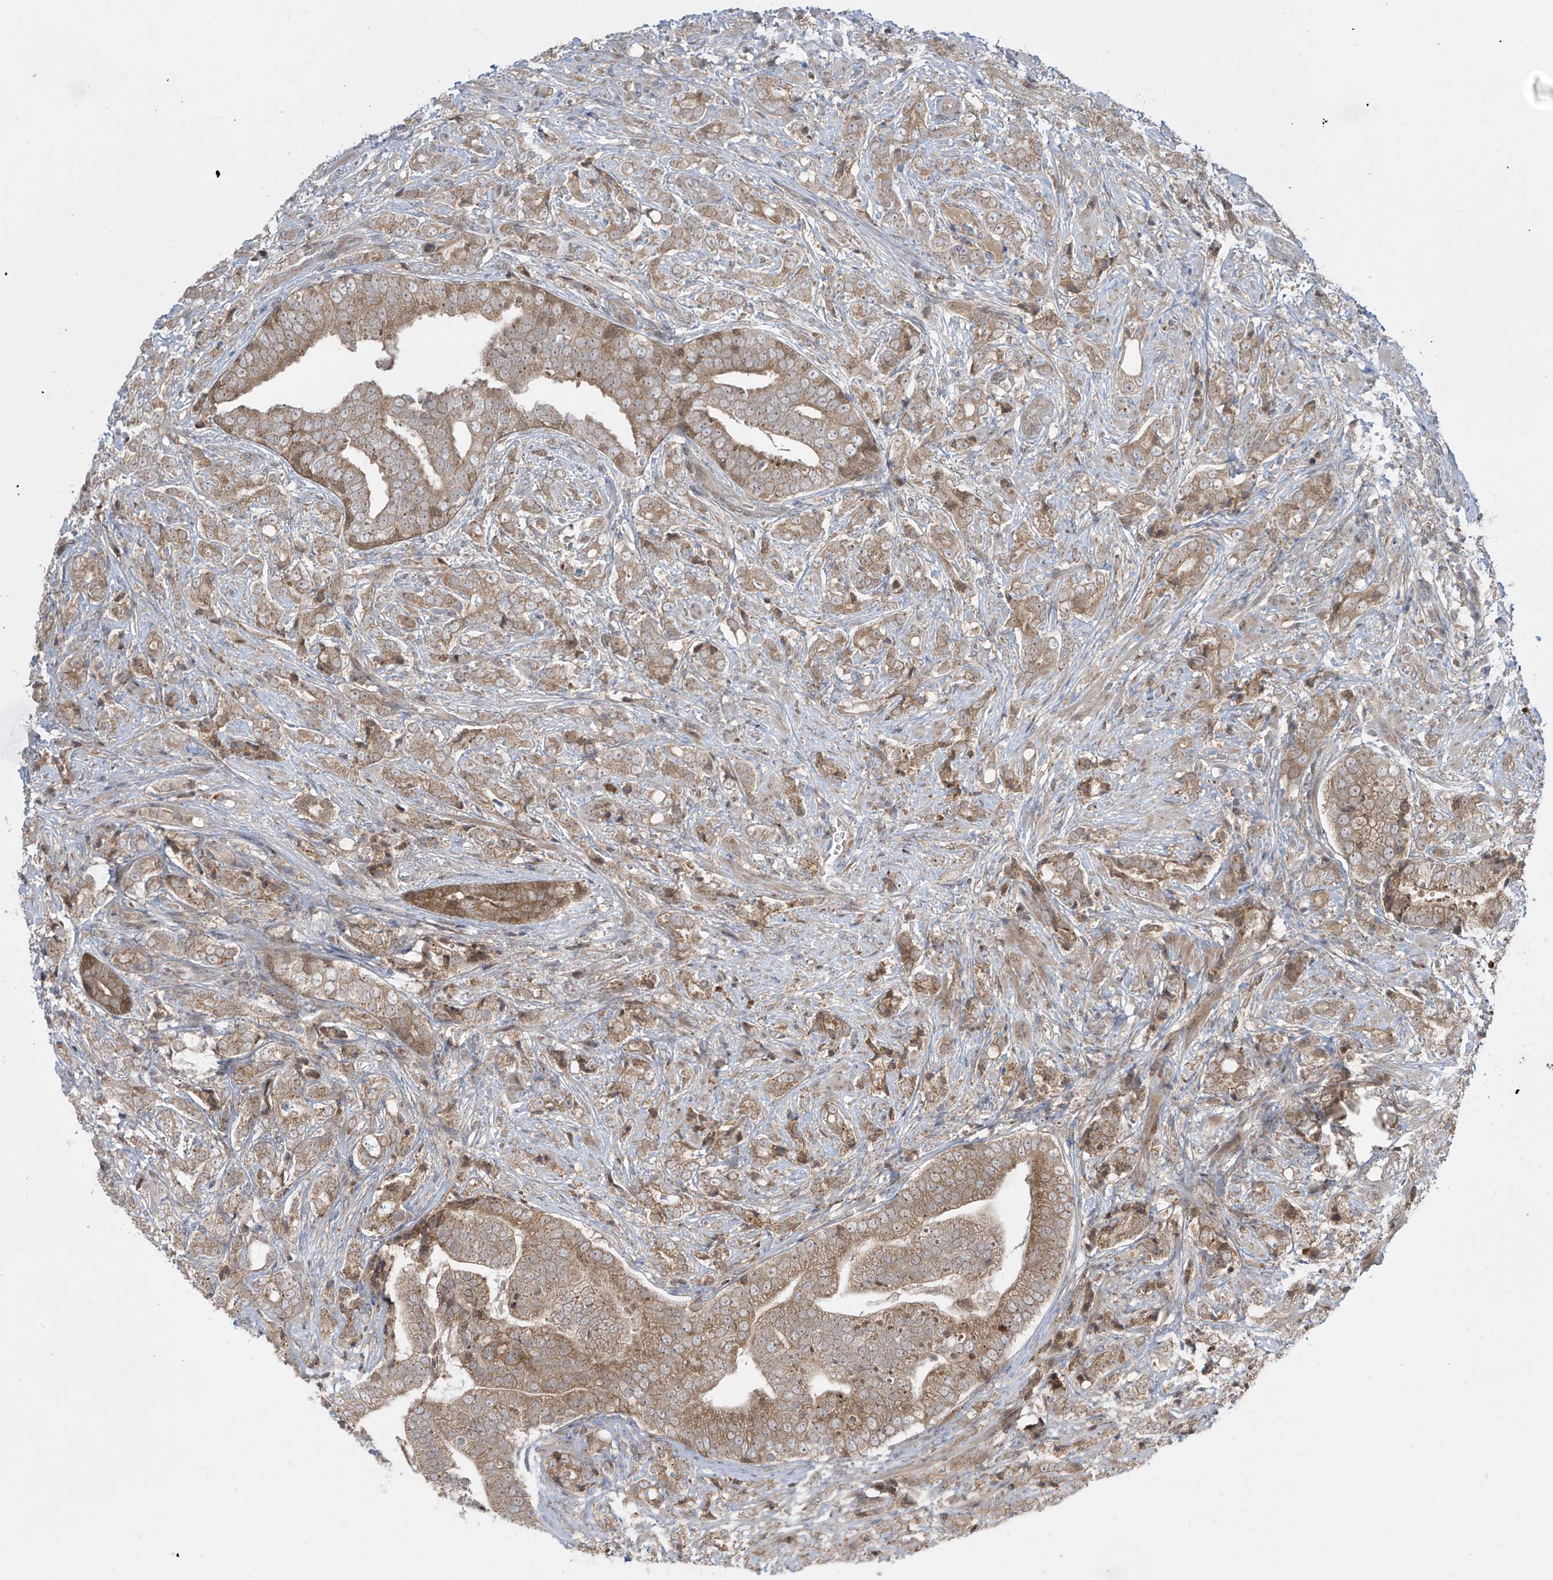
{"staining": {"intensity": "moderate", "quantity": ">75%", "location": "cytoplasmic/membranous"}, "tissue": "prostate cancer", "cell_type": "Tumor cells", "image_type": "cancer", "snomed": [{"axis": "morphology", "description": "Adenocarcinoma, High grade"}, {"axis": "topography", "description": "Prostate"}], "caption": "Moderate cytoplasmic/membranous staining is seen in approximately >75% of tumor cells in prostate high-grade adenocarcinoma. Immunohistochemistry stains the protein in brown and the nuclei are stained blue.", "gene": "PPAT", "patient": {"sex": "male", "age": 57}}